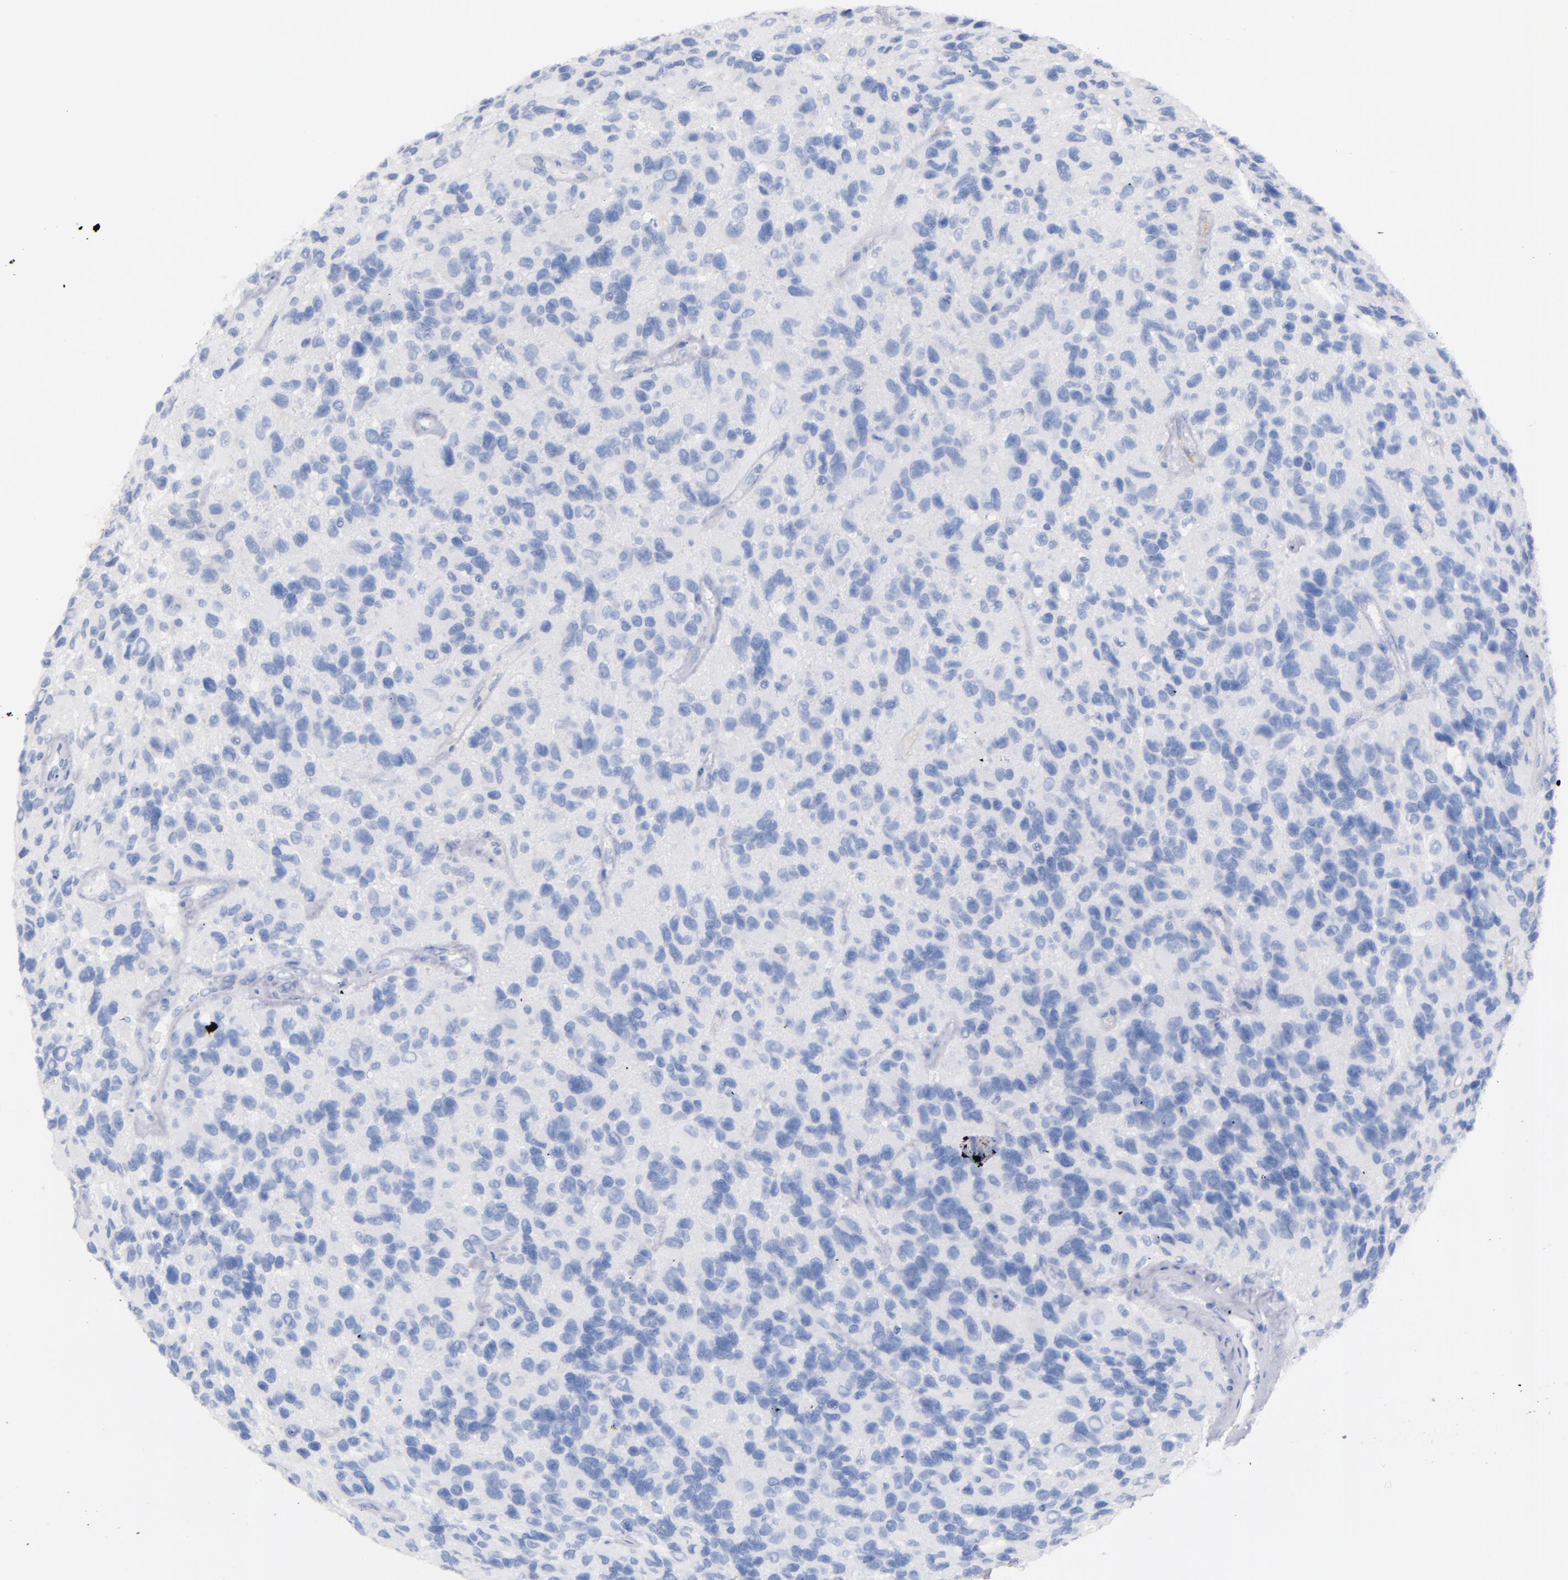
{"staining": {"intensity": "negative", "quantity": "none", "location": "none"}, "tissue": "glioma", "cell_type": "Tumor cells", "image_type": "cancer", "snomed": [{"axis": "morphology", "description": "Glioma, malignant, High grade"}, {"axis": "topography", "description": "Brain"}], "caption": "Immunohistochemistry of glioma shows no staining in tumor cells.", "gene": "KIT", "patient": {"sex": "male", "age": 77}}